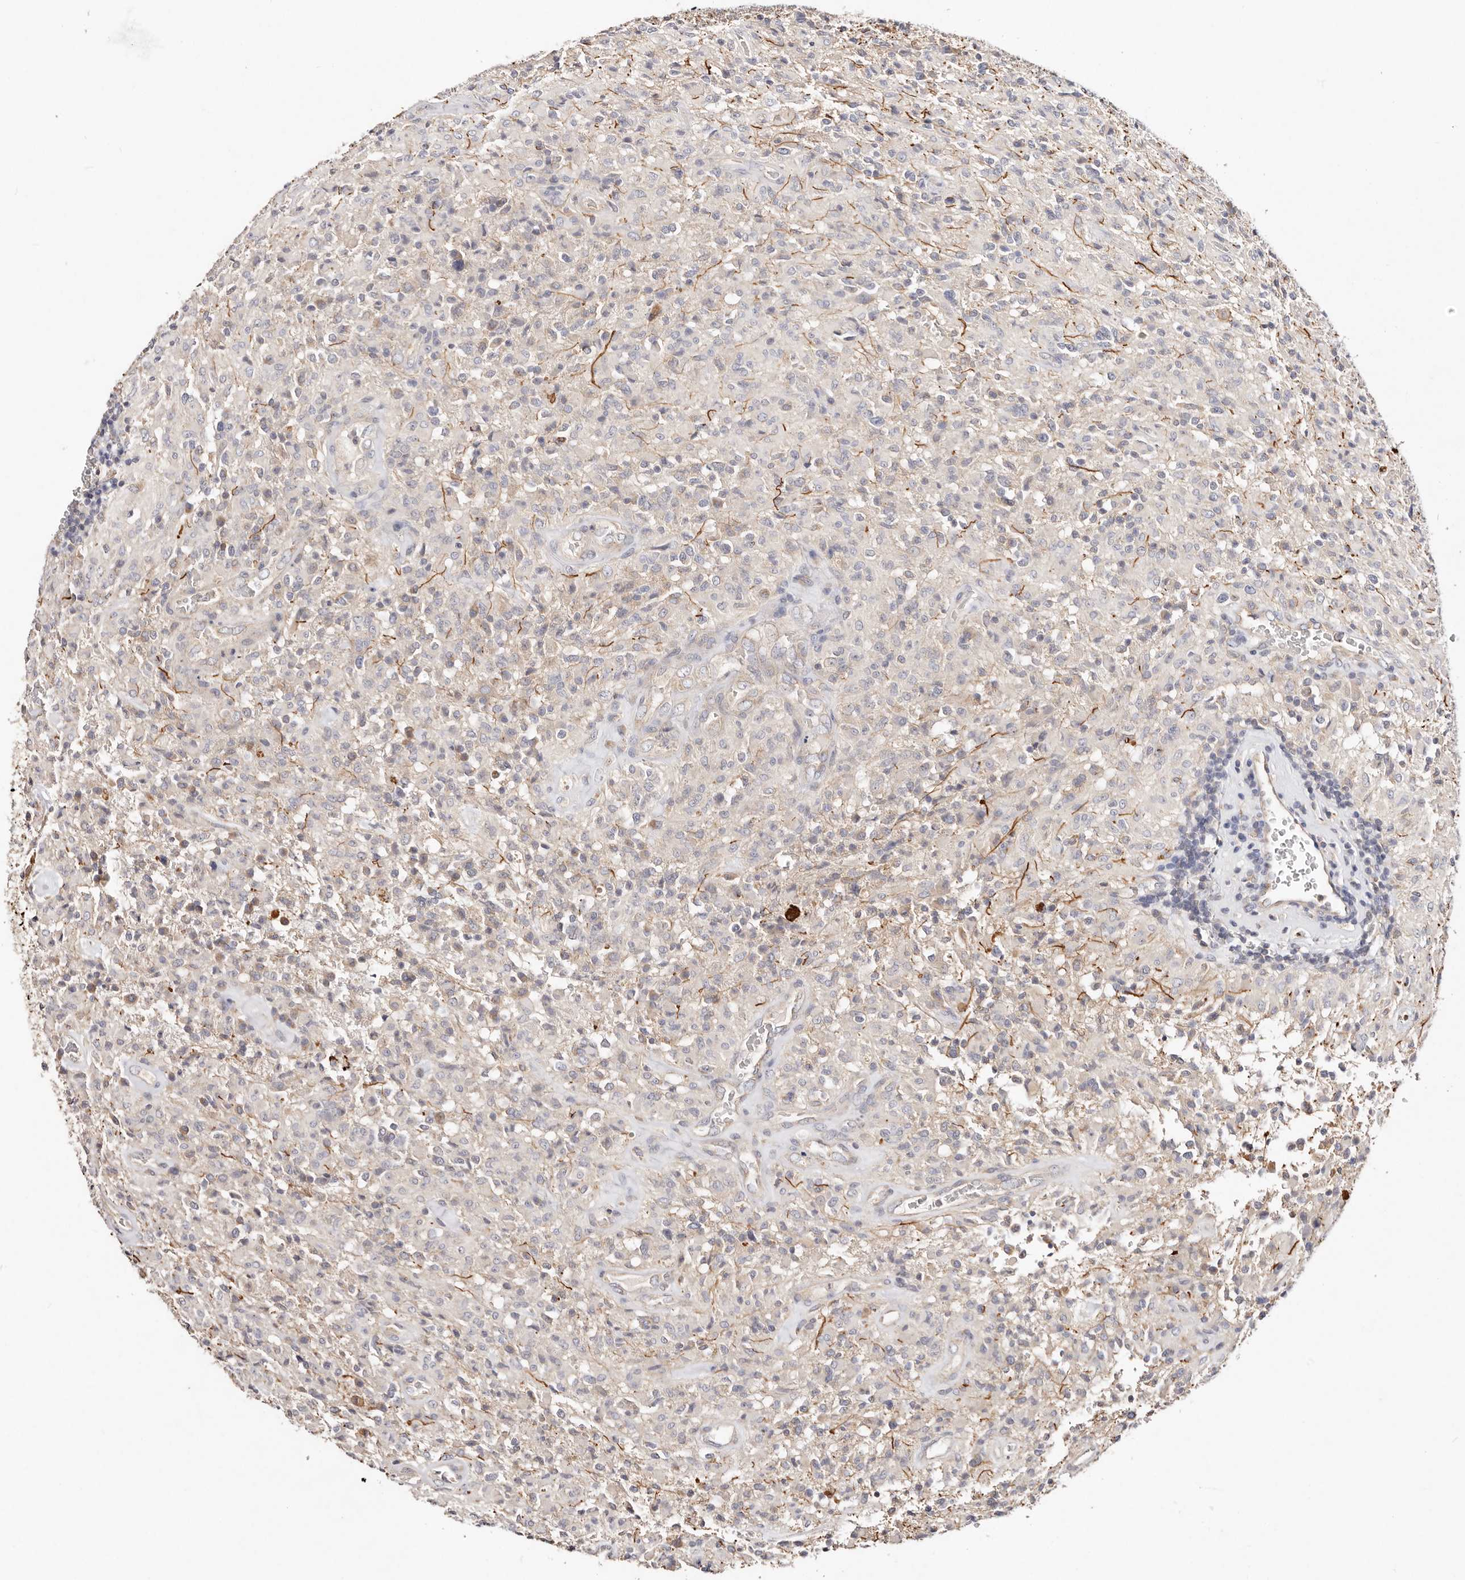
{"staining": {"intensity": "weak", "quantity": "<25%", "location": "cytoplasmic/membranous"}, "tissue": "glioma", "cell_type": "Tumor cells", "image_type": "cancer", "snomed": [{"axis": "morphology", "description": "Glioma, malignant, High grade"}, {"axis": "topography", "description": "Brain"}], "caption": "This is an IHC photomicrograph of glioma. There is no expression in tumor cells.", "gene": "VIPAS39", "patient": {"sex": "female", "age": 57}}